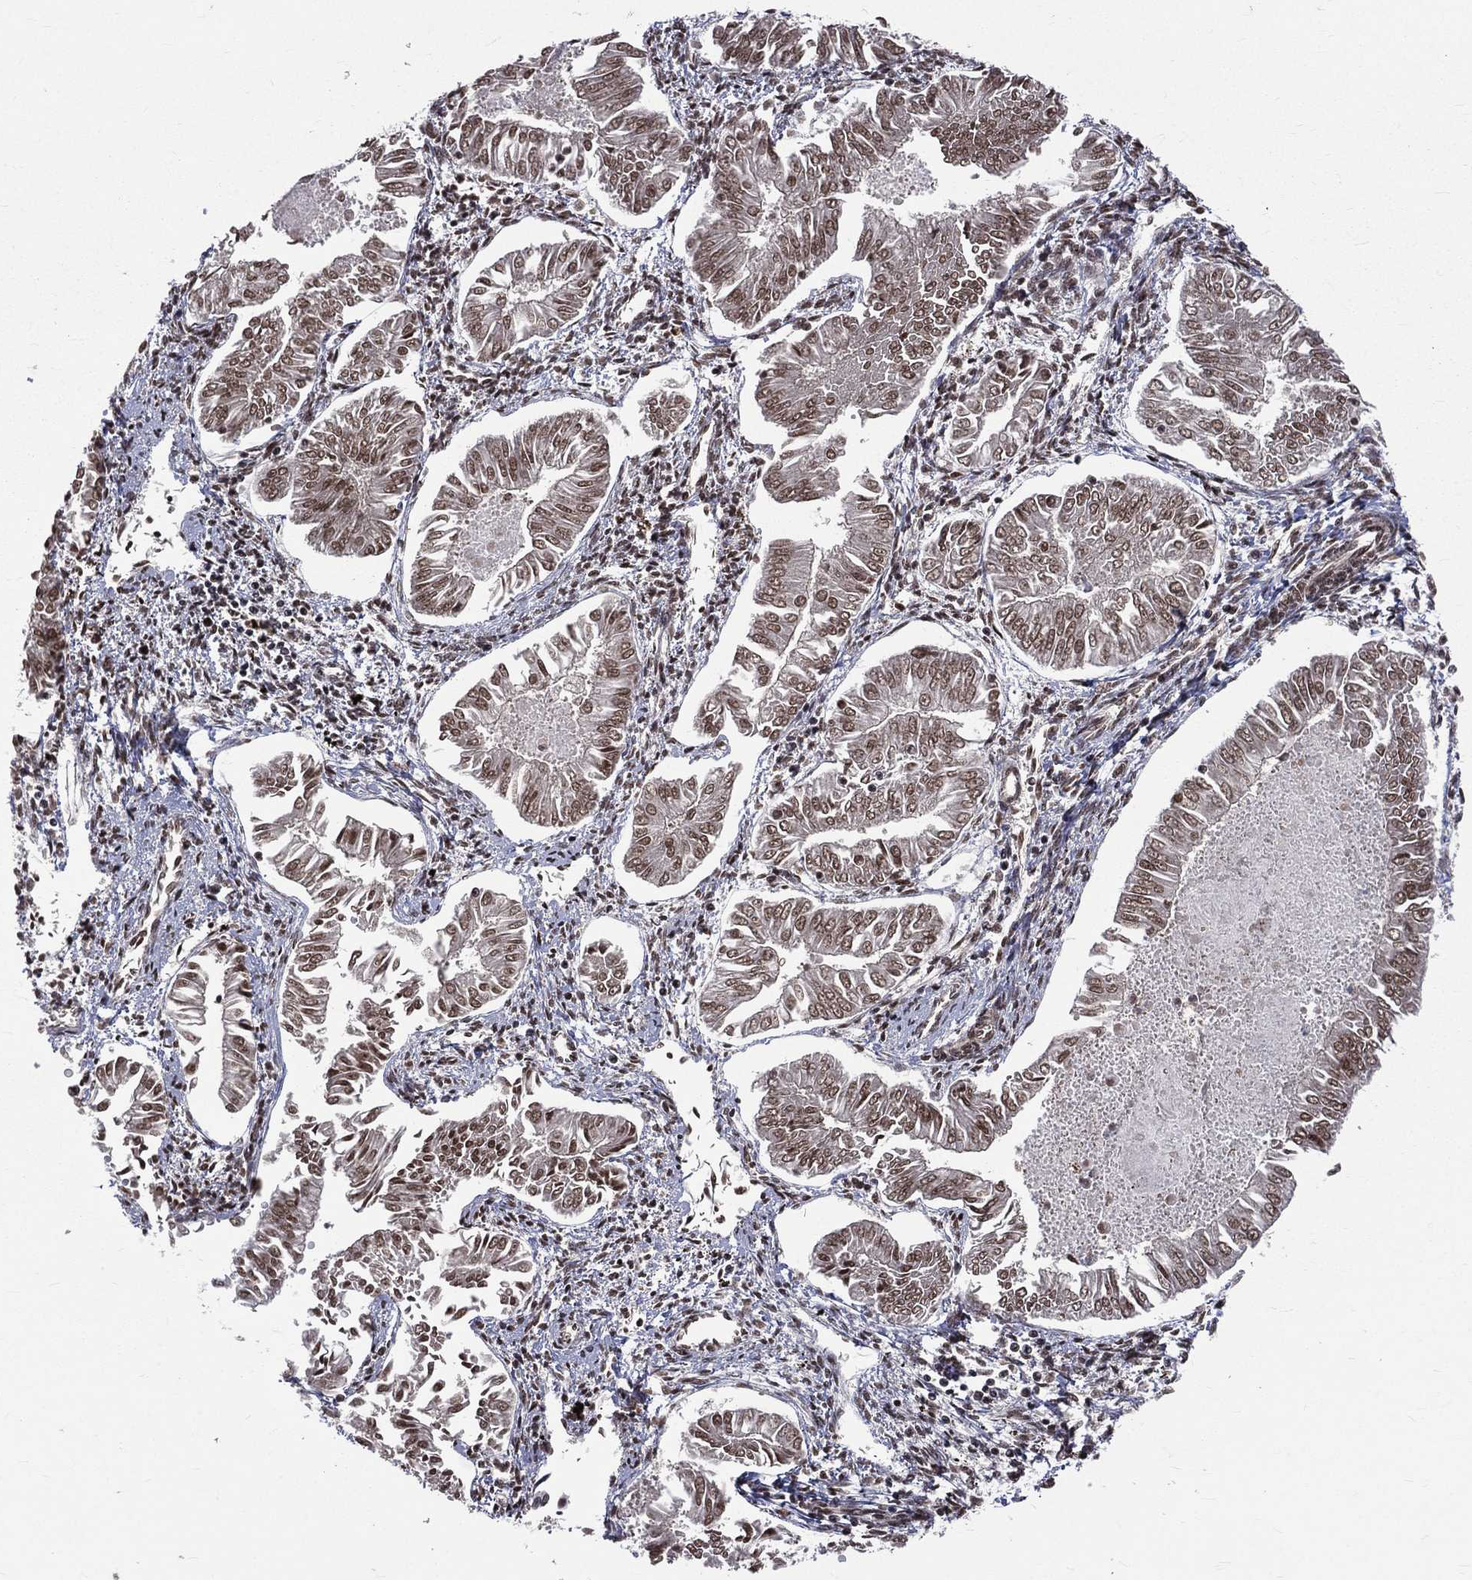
{"staining": {"intensity": "moderate", "quantity": ">75%", "location": "nuclear"}, "tissue": "endometrial cancer", "cell_type": "Tumor cells", "image_type": "cancer", "snomed": [{"axis": "morphology", "description": "Adenocarcinoma, NOS"}, {"axis": "topography", "description": "Endometrium"}], "caption": "Protein expression analysis of endometrial cancer reveals moderate nuclear positivity in approximately >75% of tumor cells. The protein is shown in brown color, while the nuclei are stained blue.", "gene": "SMC3", "patient": {"sex": "female", "age": 53}}